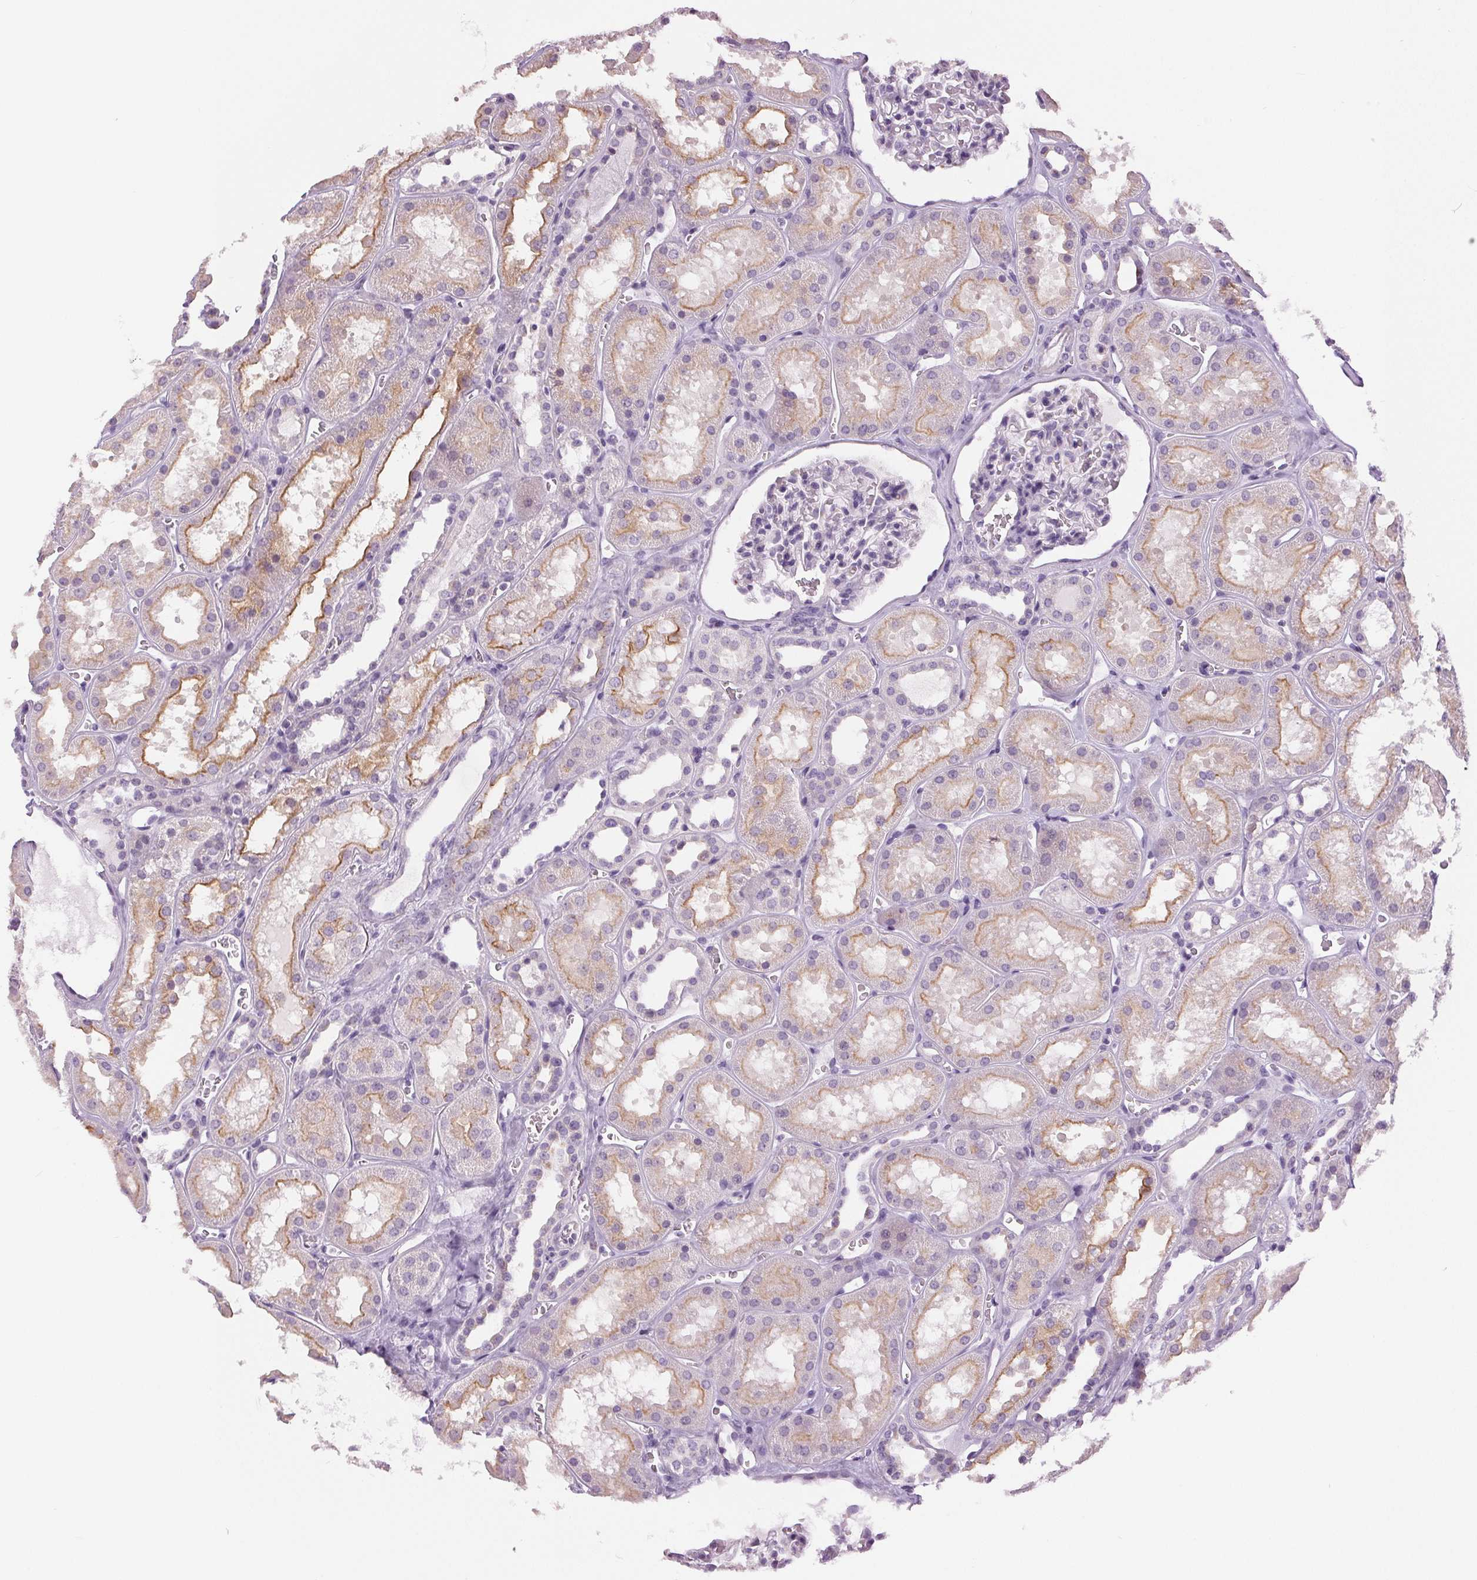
{"staining": {"intensity": "negative", "quantity": "none", "location": "none"}, "tissue": "kidney", "cell_type": "Cells in glomeruli", "image_type": "normal", "snomed": [{"axis": "morphology", "description": "Normal tissue, NOS"}, {"axis": "topography", "description": "Kidney"}], "caption": "A high-resolution image shows immunohistochemistry staining of benign kidney, which reveals no significant positivity in cells in glomeruli. (IHC, brightfield microscopy, high magnification).", "gene": "MISP", "patient": {"sex": "female", "age": 41}}